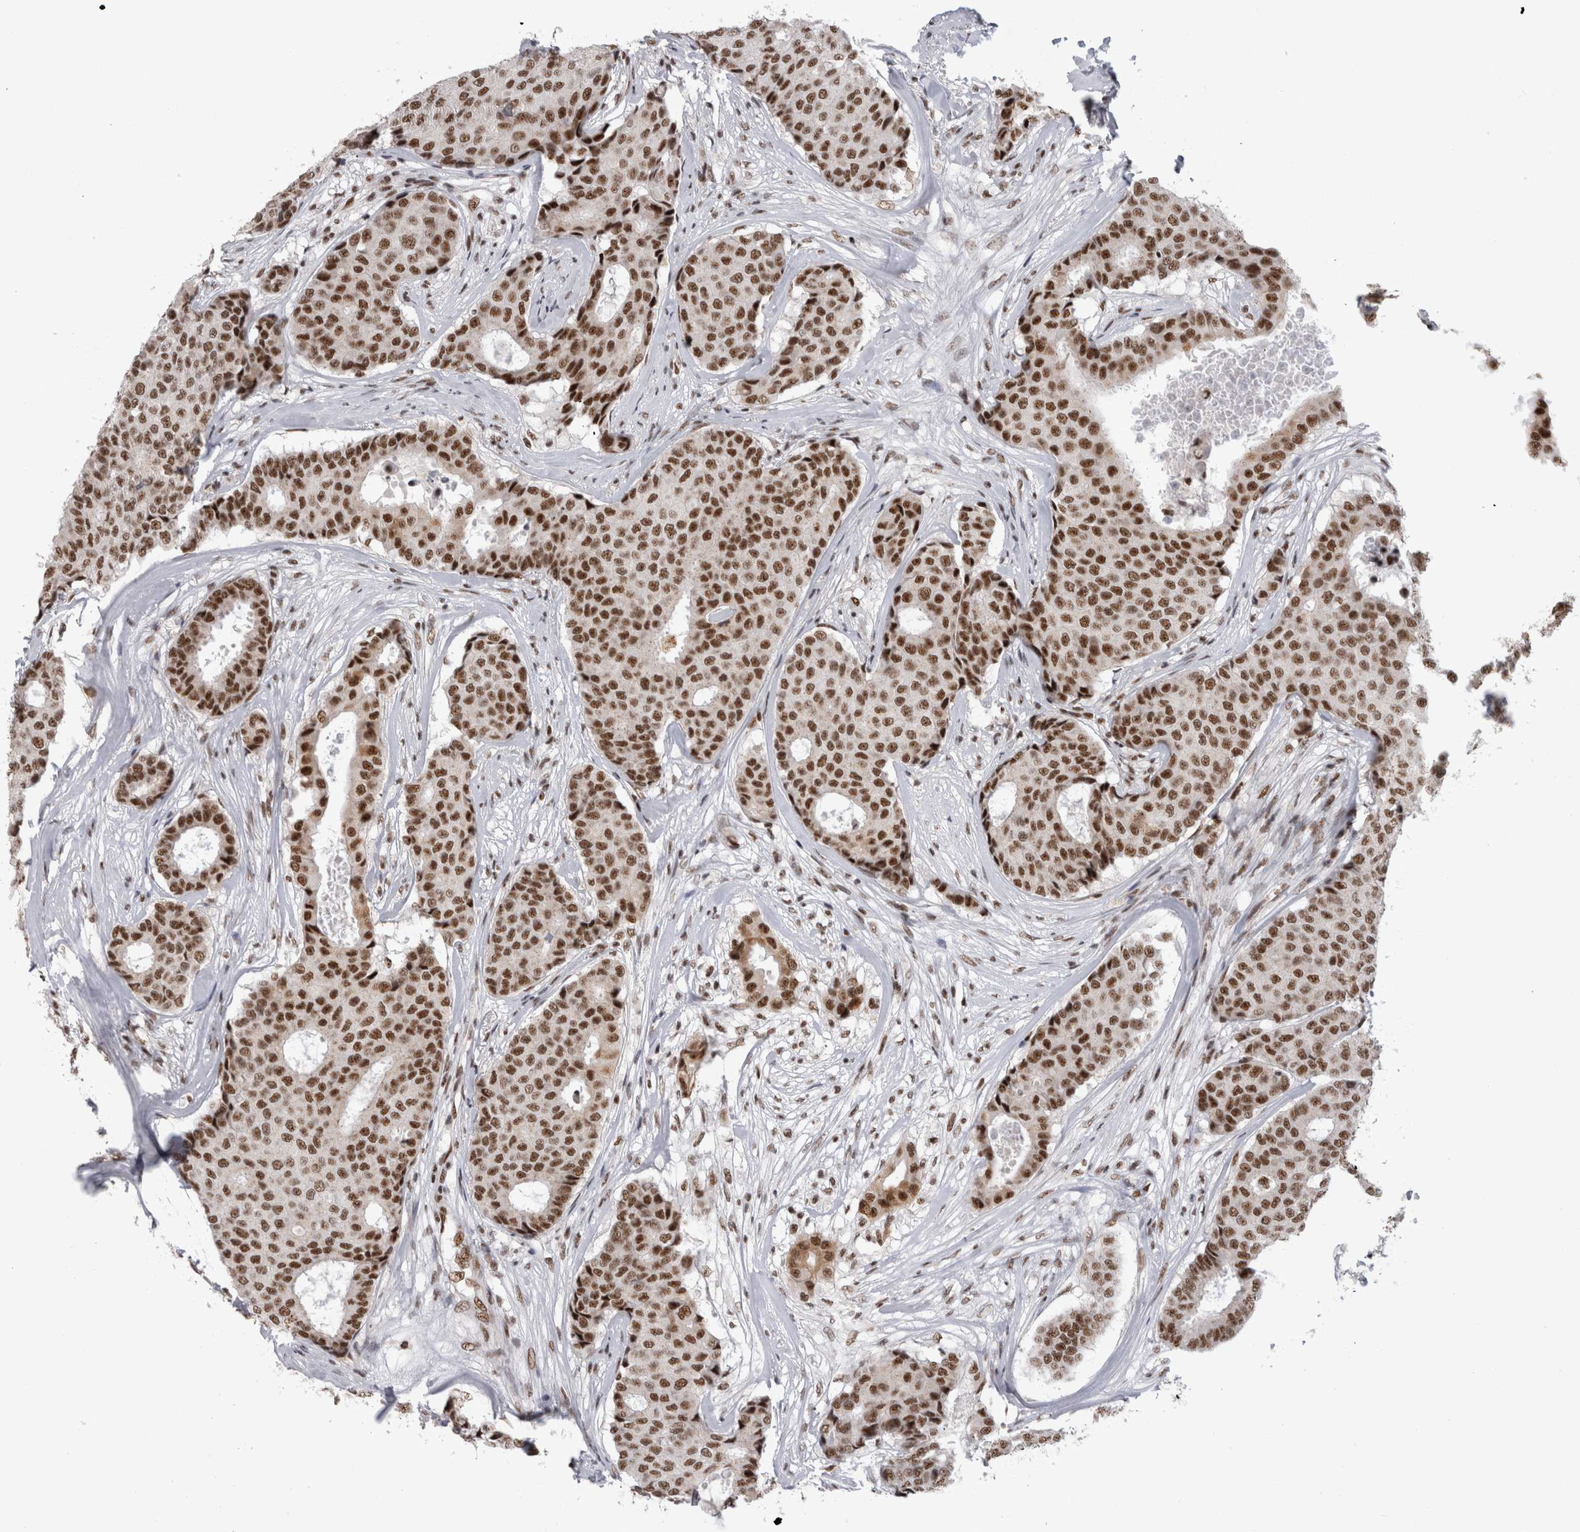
{"staining": {"intensity": "strong", "quantity": ">75%", "location": "nuclear"}, "tissue": "breast cancer", "cell_type": "Tumor cells", "image_type": "cancer", "snomed": [{"axis": "morphology", "description": "Duct carcinoma"}, {"axis": "topography", "description": "Breast"}], "caption": "Protein expression analysis of breast cancer demonstrates strong nuclear expression in about >75% of tumor cells. The protein is stained brown, and the nuclei are stained in blue (DAB IHC with brightfield microscopy, high magnification).", "gene": "CDK11A", "patient": {"sex": "female", "age": 75}}